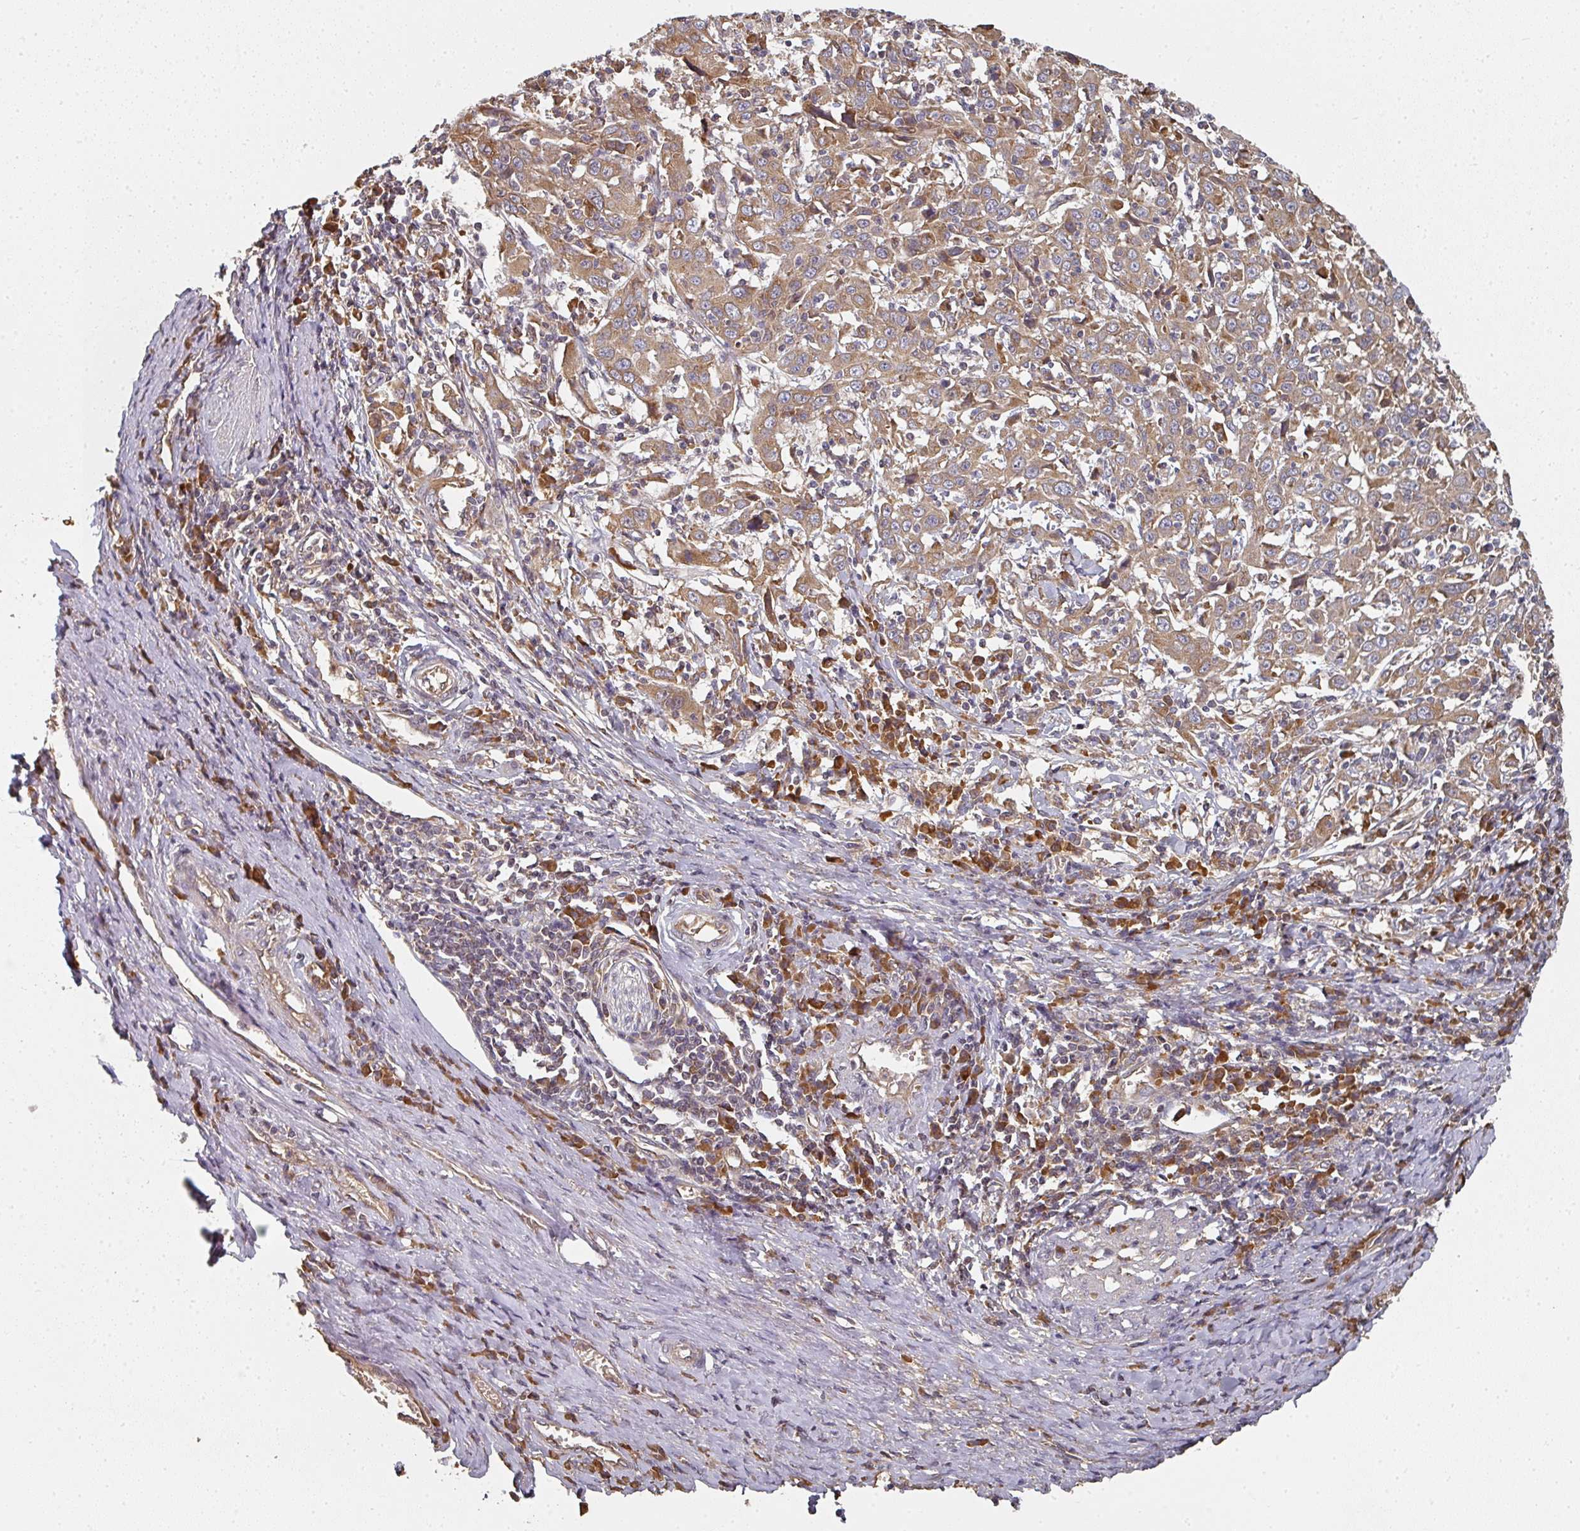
{"staining": {"intensity": "moderate", "quantity": ">75%", "location": "cytoplasmic/membranous"}, "tissue": "cervical cancer", "cell_type": "Tumor cells", "image_type": "cancer", "snomed": [{"axis": "morphology", "description": "Squamous cell carcinoma, NOS"}, {"axis": "topography", "description": "Cervix"}], "caption": "Immunohistochemical staining of human cervical squamous cell carcinoma reveals moderate cytoplasmic/membranous protein expression in approximately >75% of tumor cells. (Brightfield microscopy of DAB IHC at high magnification).", "gene": "EDEM2", "patient": {"sex": "female", "age": 46}}